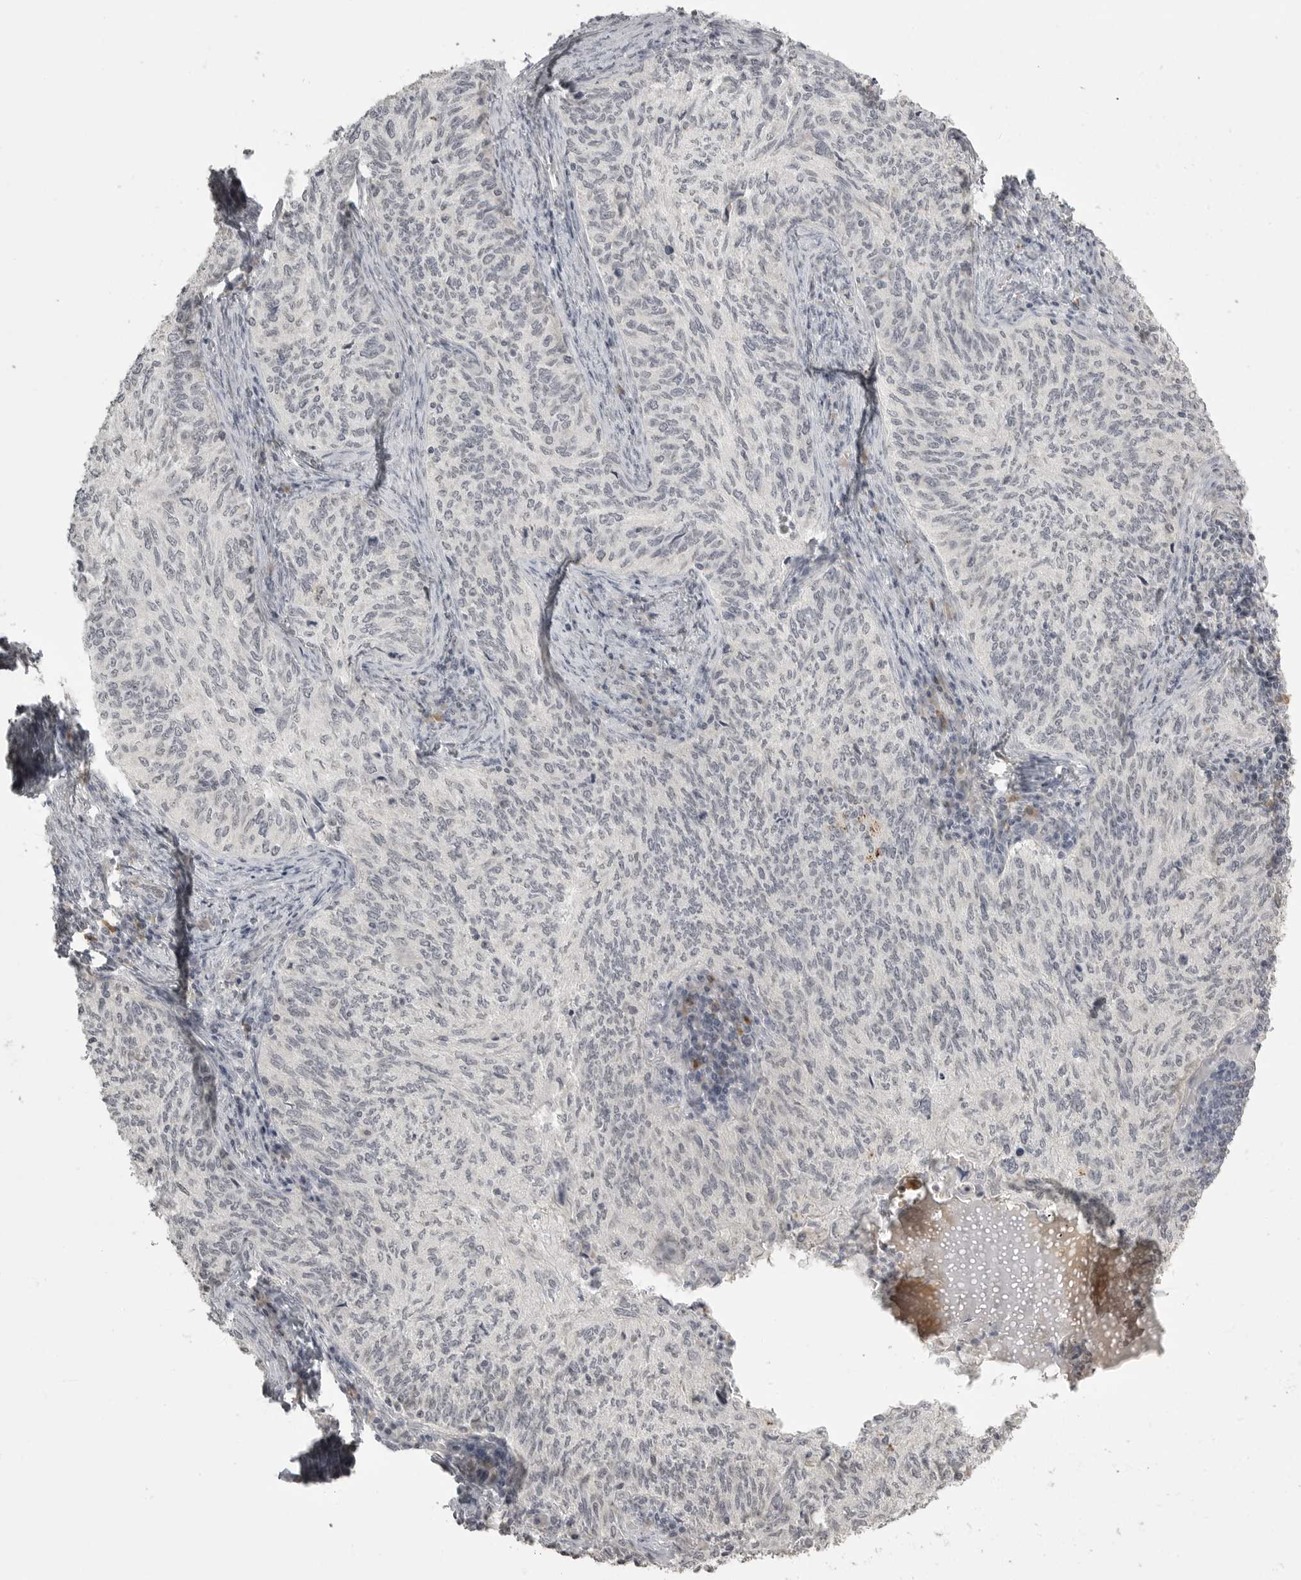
{"staining": {"intensity": "negative", "quantity": "none", "location": "none"}, "tissue": "cervical cancer", "cell_type": "Tumor cells", "image_type": "cancer", "snomed": [{"axis": "morphology", "description": "Squamous cell carcinoma, NOS"}, {"axis": "topography", "description": "Cervix"}], "caption": "A histopathology image of human cervical cancer is negative for staining in tumor cells.", "gene": "SMG8", "patient": {"sex": "female", "age": 30}}